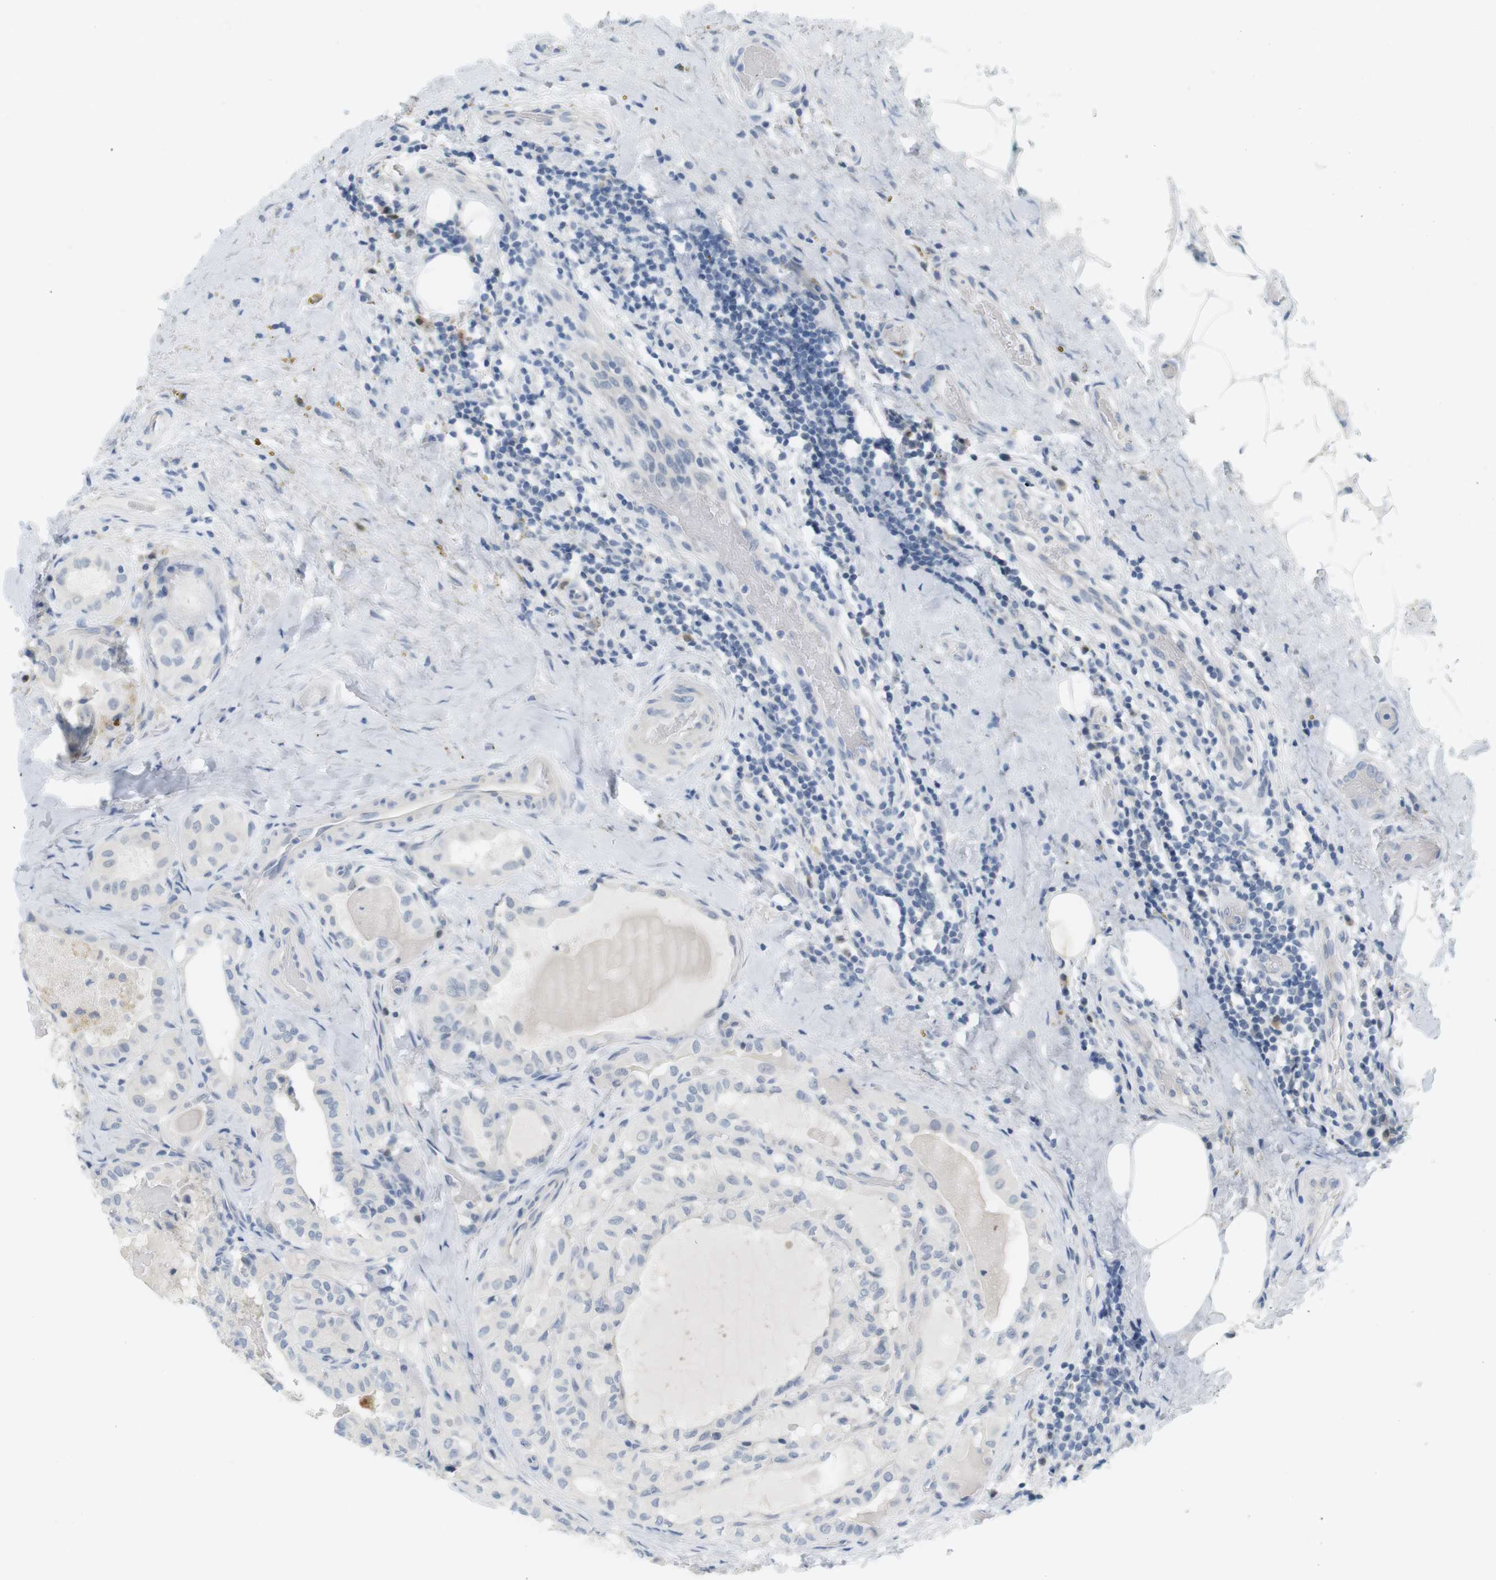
{"staining": {"intensity": "negative", "quantity": "none", "location": "none"}, "tissue": "thyroid cancer", "cell_type": "Tumor cells", "image_type": "cancer", "snomed": [{"axis": "morphology", "description": "Papillary adenocarcinoma, NOS"}, {"axis": "topography", "description": "Thyroid gland"}], "caption": "An image of thyroid cancer stained for a protein reveals no brown staining in tumor cells.", "gene": "CREB3L2", "patient": {"sex": "male", "age": 77}}